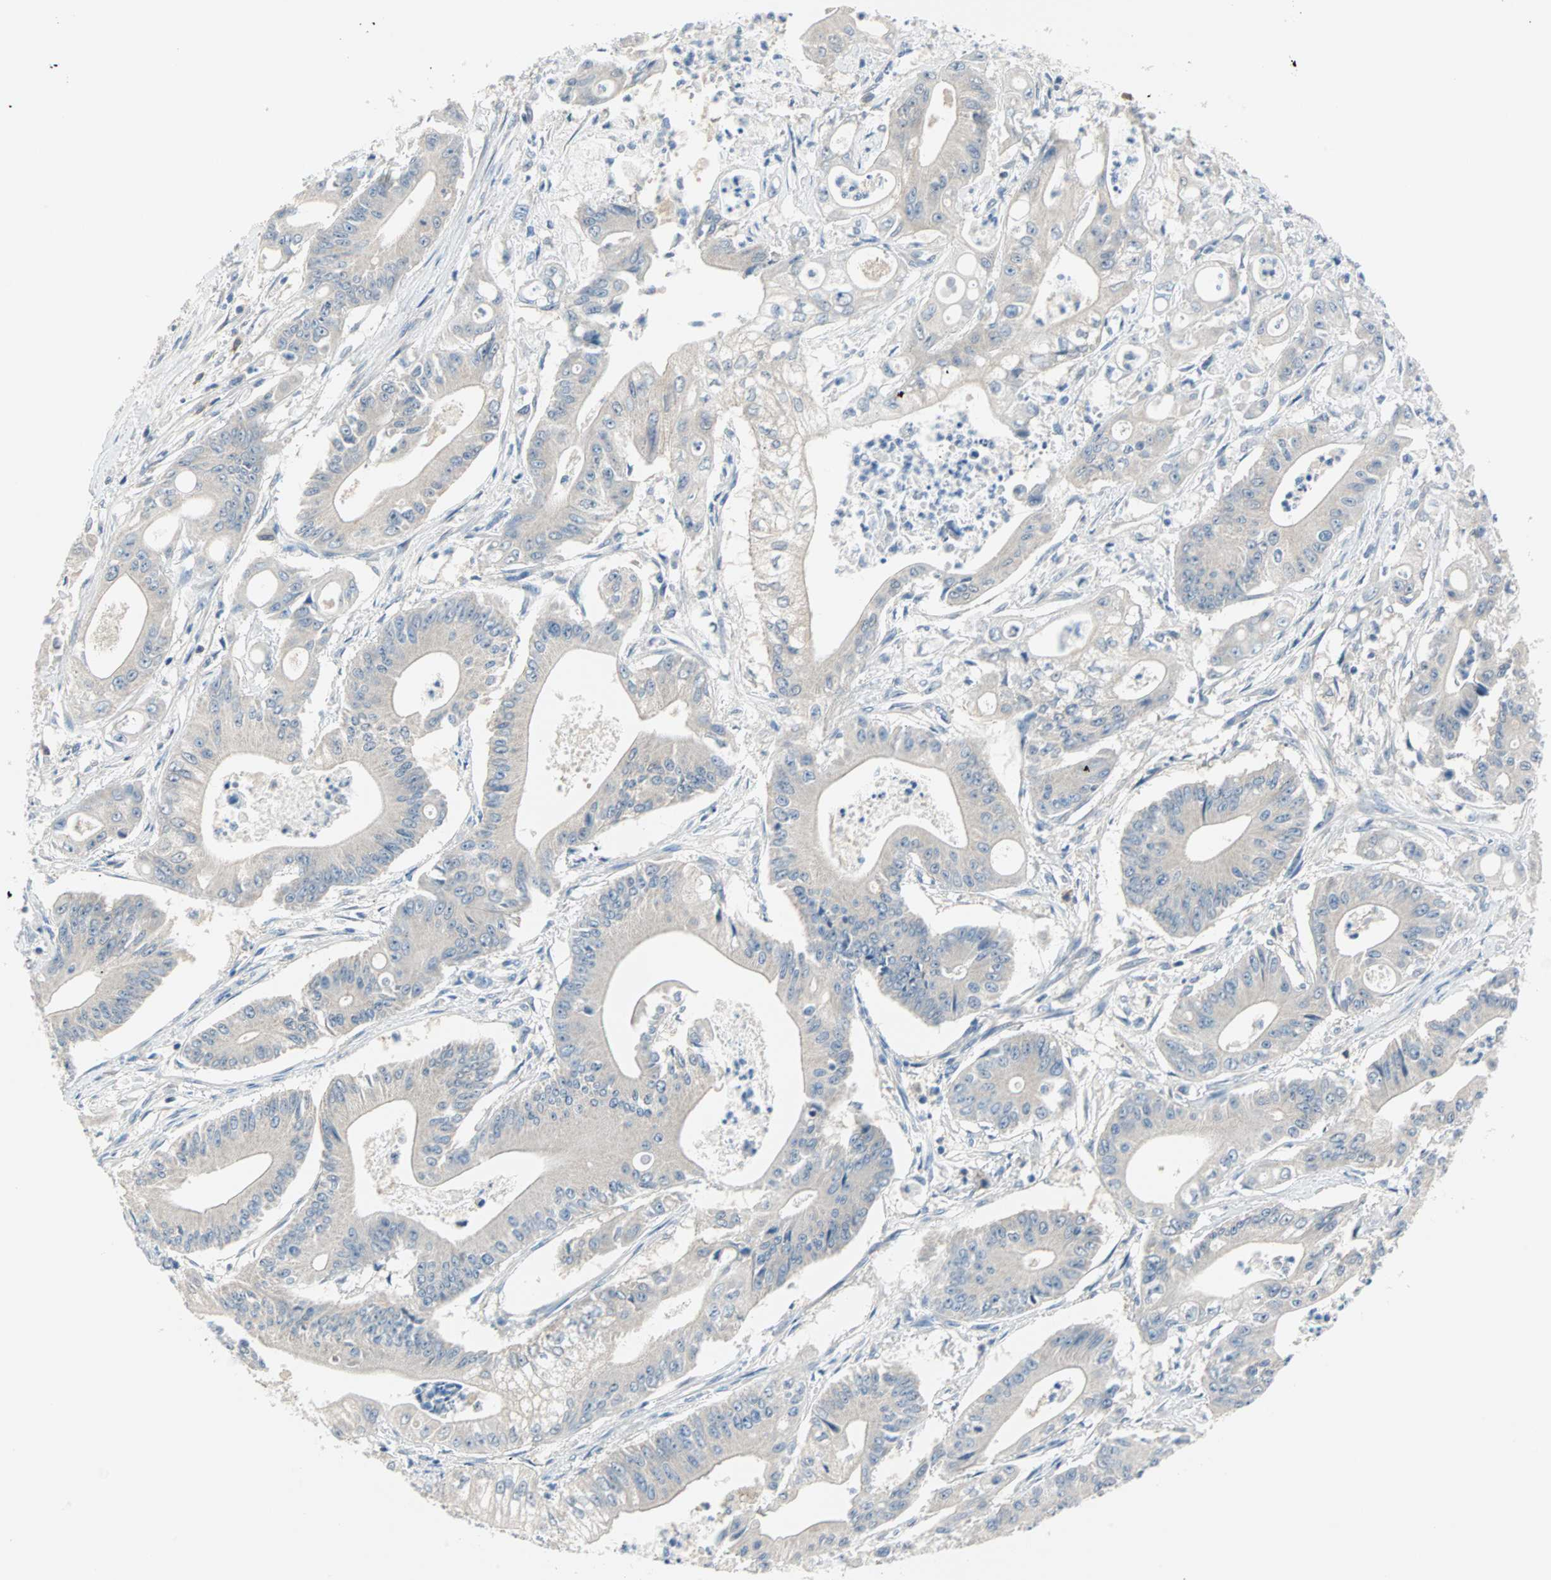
{"staining": {"intensity": "weak", "quantity": "<25%", "location": "cytoplasmic/membranous"}, "tissue": "pancreatic cancer", "cell_type": "Tumor cells", "image_type": "cancer", "snomed": [{"axis": "morphology", "description": "Normal tissue, NOS"}, {"axis": "topography", "description": "Lymph node"}], "caption": "Tumor cells are negative for brown protein staining in pancreatic cancer. (DAB (3,3'-diaminobenzidine) immunohistochemistry (IHC) visualized using brightfield microscopy, high magnification).", "gene": "MPI", "patient": {"sex": "male", "age": 62}}